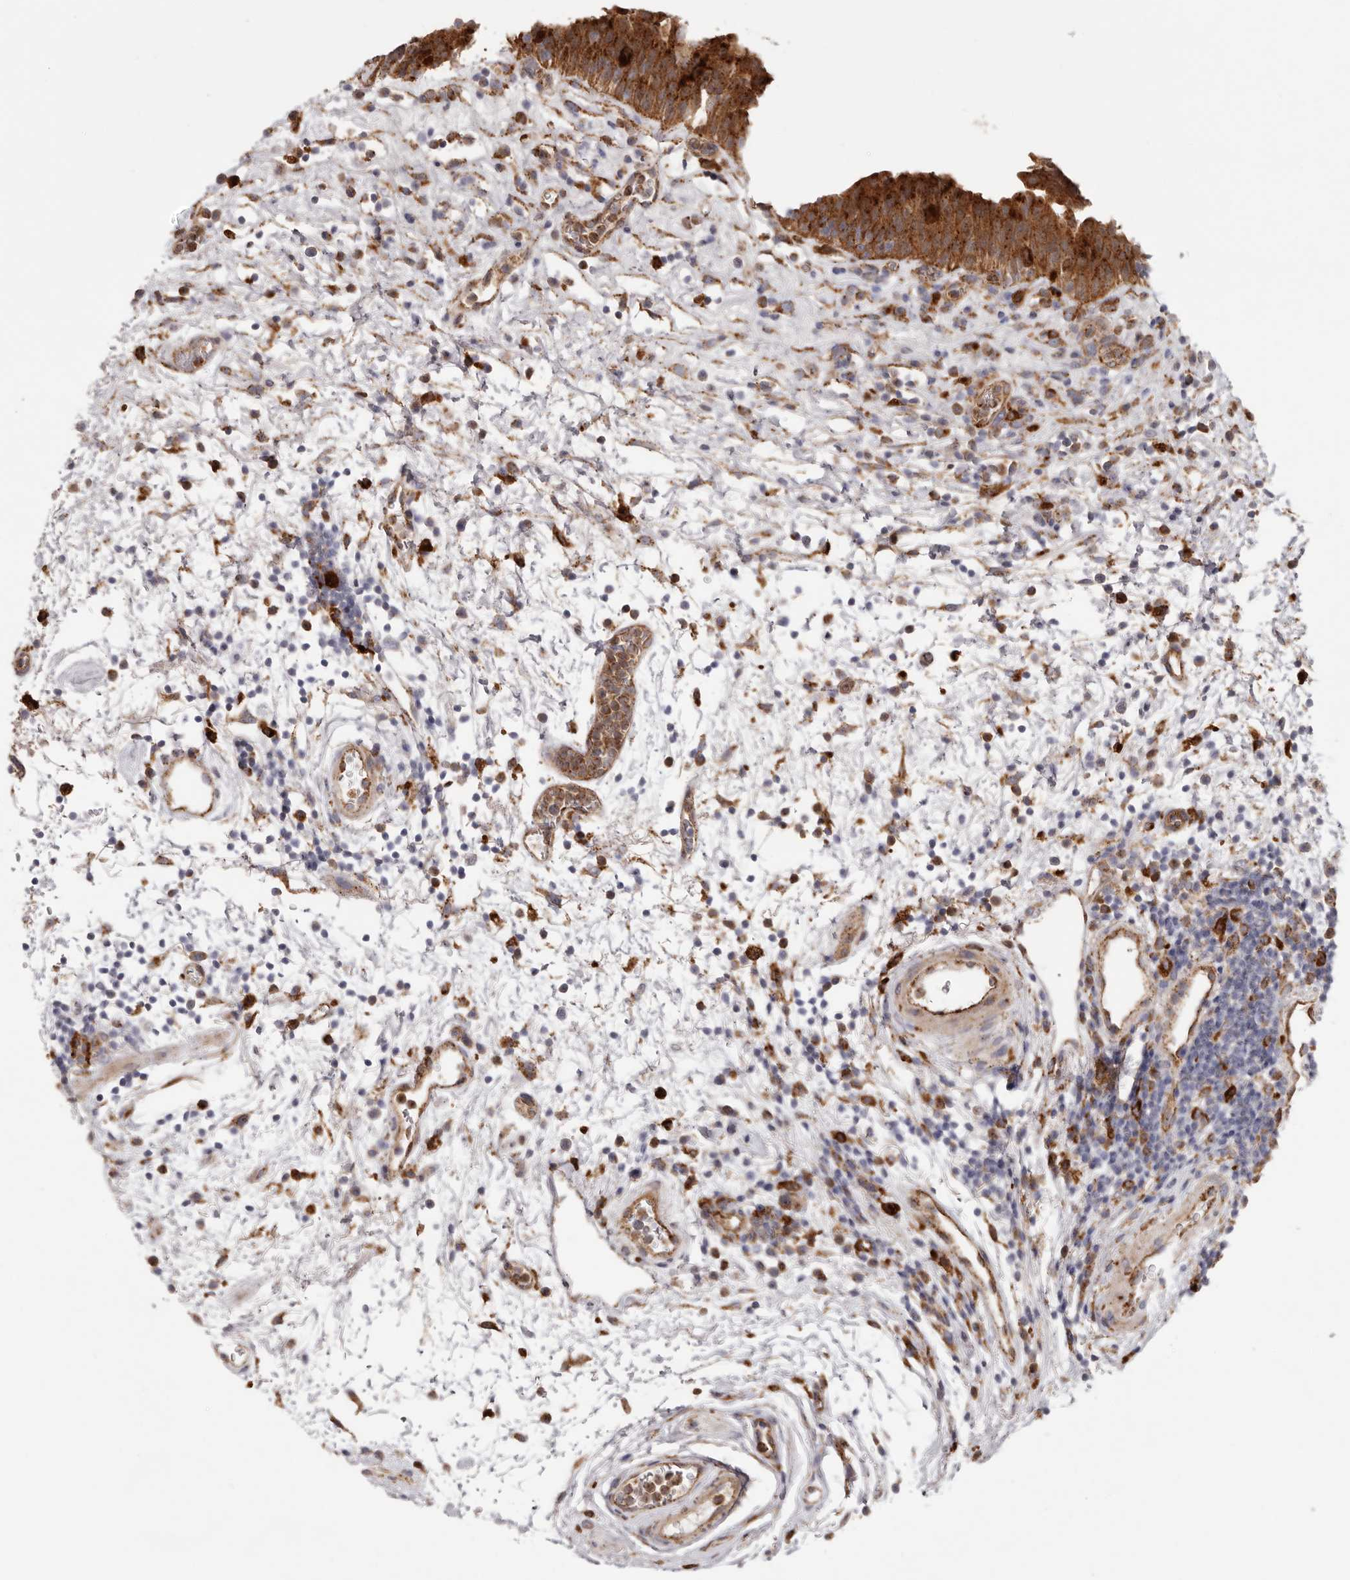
{"staining": {"intensity": "strong", "quantity": ">75%", "location": "cytoplasmic/membranous"}, "tissue": "urinary bladder", "cell_type": "Urothelial cells", "image_type": "normal", "snomed": [{"axis": "morphology", "description": "Normal tissue, NOS"}, {"axis": "morphology", "description": "Inflammation, NOS"}, {"axis": "topography", "description": "Urinary bladder"}], "caption": "Approximately >75% of urothelial cells in unremarkable human urinary bladder display strong cytoplasmic/membranous protein staining as visualized by brown immunohistochemical staining.", "gene": "GRN", "patient": {"sex": "female", "age": 75}}